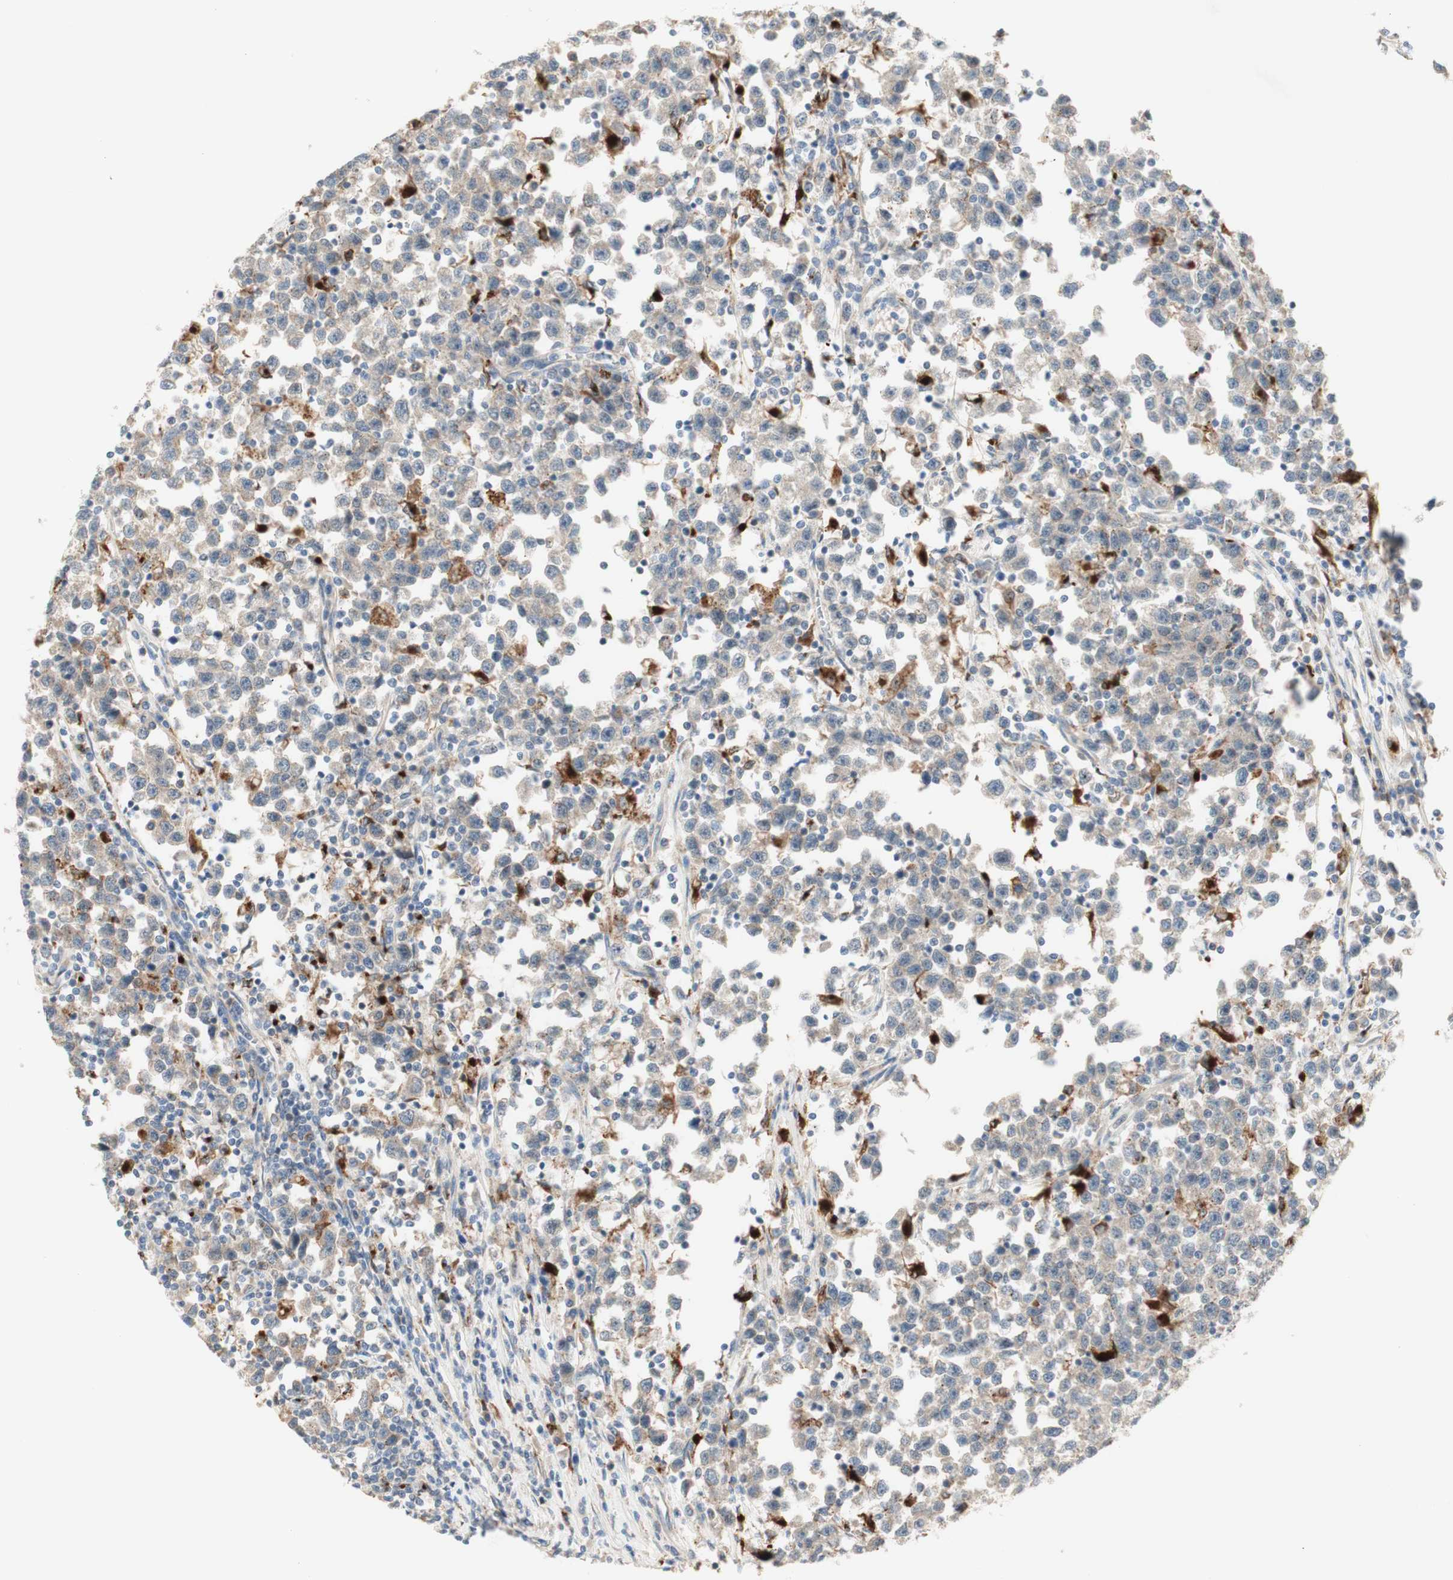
{"staining": {"intensity": "weak", "quantity": ">75%", "location": "cytoplasmic/membranous"}, "tissue": "testis cancer", "cell_type": "Tumor cells", "image_type": "cancer", "snomed": [{"axis": "morphology", "description": "Seminoma, NOS"}, {"axis": "topography", "description": "Testis"}], "caption": "DAB immunohistochemical staining of testis cancer shows weak cytoplasmic/membranous protein staining in approximately >75% of tumor cells. Using DAB (brown) and hematoxylin (blue) stains, captured at high magnification using brightfield microscopy.", "gene": "GAPT", "patient": {"sex": "male", "age": 43}}